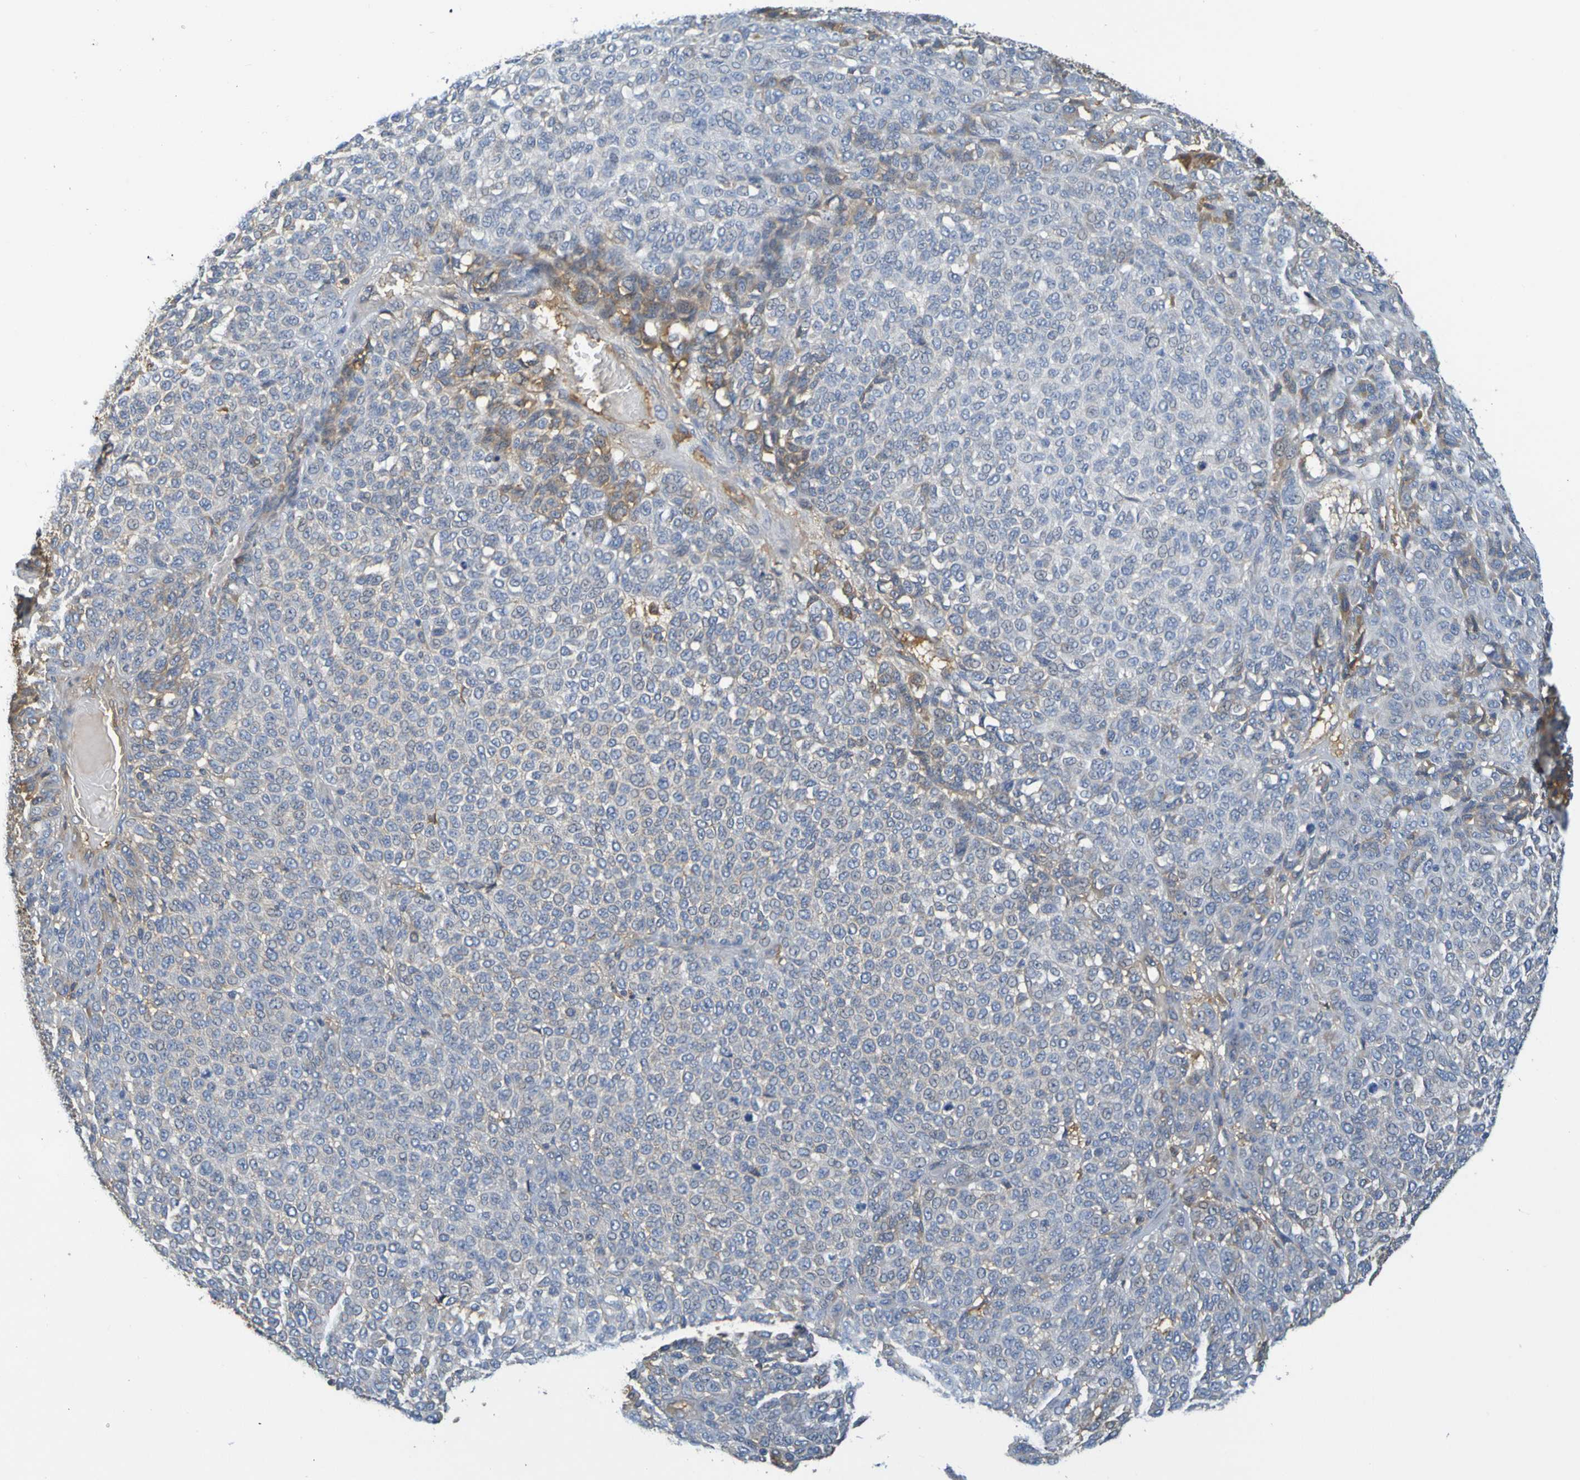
{"staining": {"intensity": "moderate", "quantity": "<25%", "location": "cytoplasmic/membranous"}, "tissue": "melanoma", "cell_type": "Tumor cells", "image_type": "cancer", "snomed": [{"axis": "morphology", "description": "Malignant melanoma, NOS"}, {"axis": "topography", "description": "Skin"}], "caption": "High-magnification brightfield microscopy of melanoma stained with DAB (brown) and counterstained with hematoxylin (blue). tumor cells exhibit moderate cytoplasmic/membranous positivity is present in about<25% of cells.", "gene": "C1QA", "patient": {"sex": "male", "age": 59}}